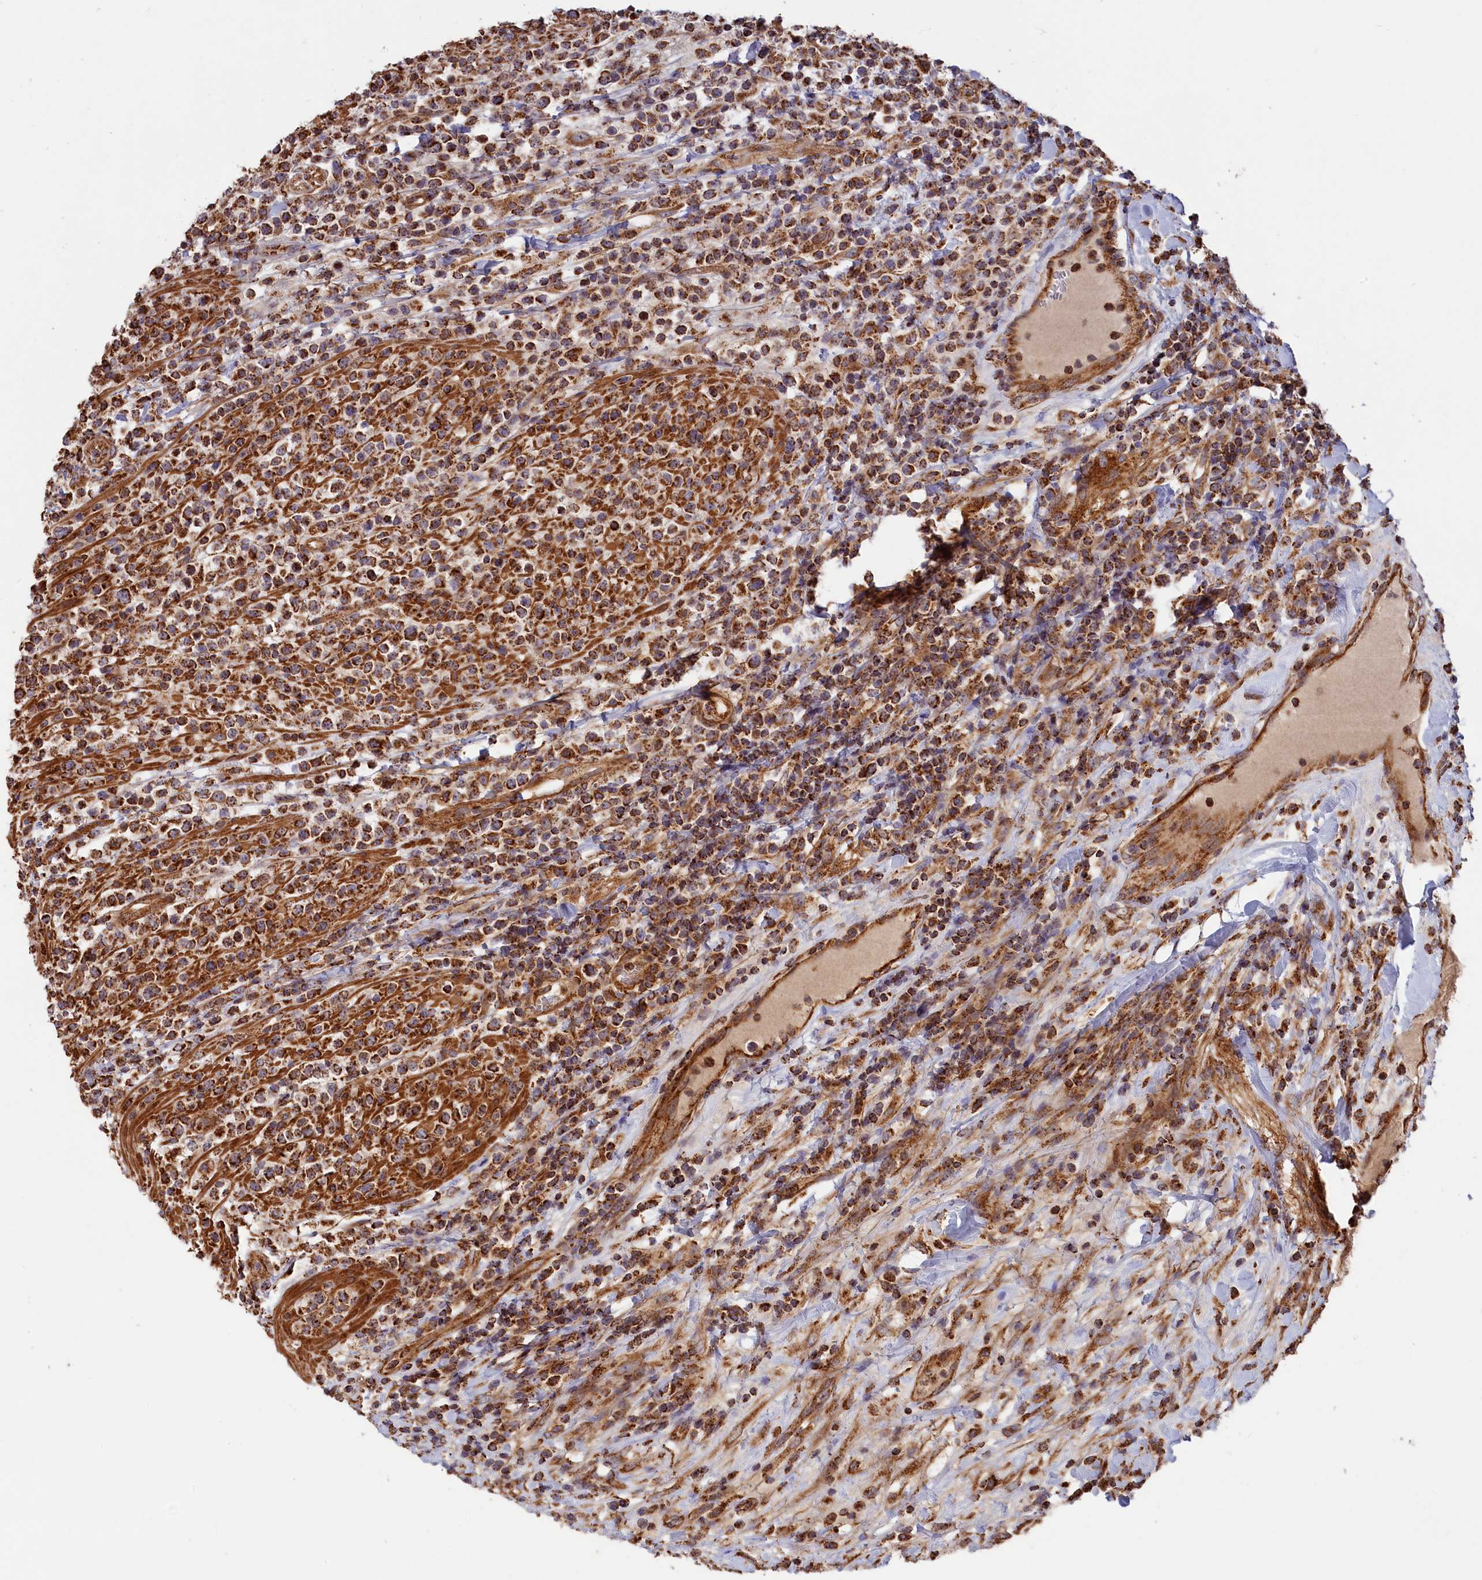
{"staining": {"intensity": "moderate", "quantity": ">75%", "location": "cytoplasmic/membranous"}, "tissue": "lymphoma", "cell_type": "Tumor cells", "image_type": "cancer", "snomed": [{"axis": "morphology", "description": "Malignant lymphoma, non-Hodgkin's type, High grade"}, {"axis": "topography", "description": "Colon"}], "caption": "Tumor cells exhibit medium levels of moderate cytoplasmic/membranous positivity in about >75% of cells in human lymphoma.", "gene": "MACROD1", "patient": {"sex": "female", "age": 53}}